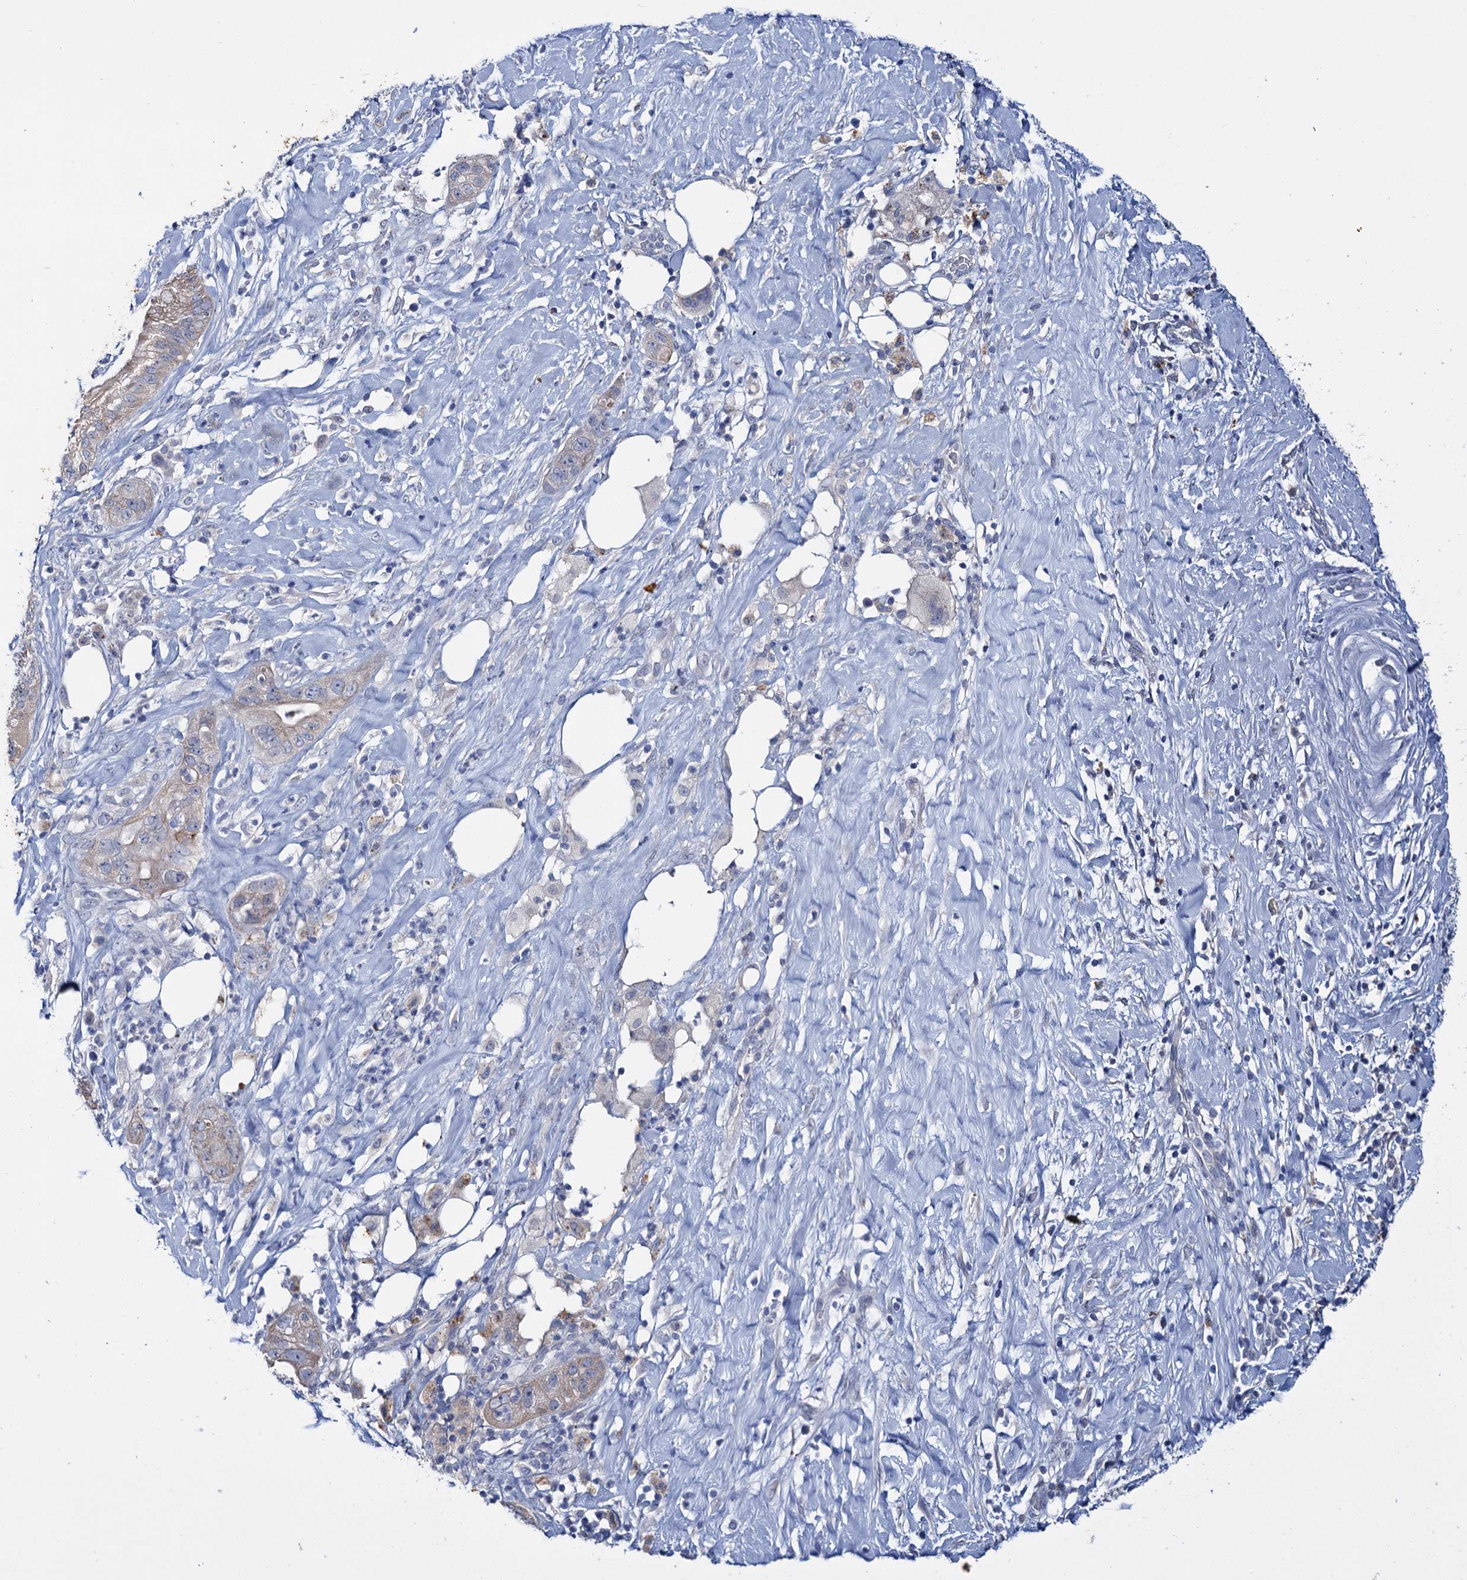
{"staining": {"intensity": "weak", "quantity": "<25%", "location": "cytoplasmic/membranous"}, "tissue": "pancreatic cancer", "cell_type": "Tumor cells", "image_type": "cancer", "snomed": [{"axis": "morphology", "description": "Adenocarcinoma, NOS"}, {"axis": "topography", "description": "Pancreas"}], "caption": "This is an immunohistochemistry histopathology image of pancreatic cancer. There is no staining in tumor cells.", "gene": "LYZL4", "patient": {"sex": "male", "age": 58}}